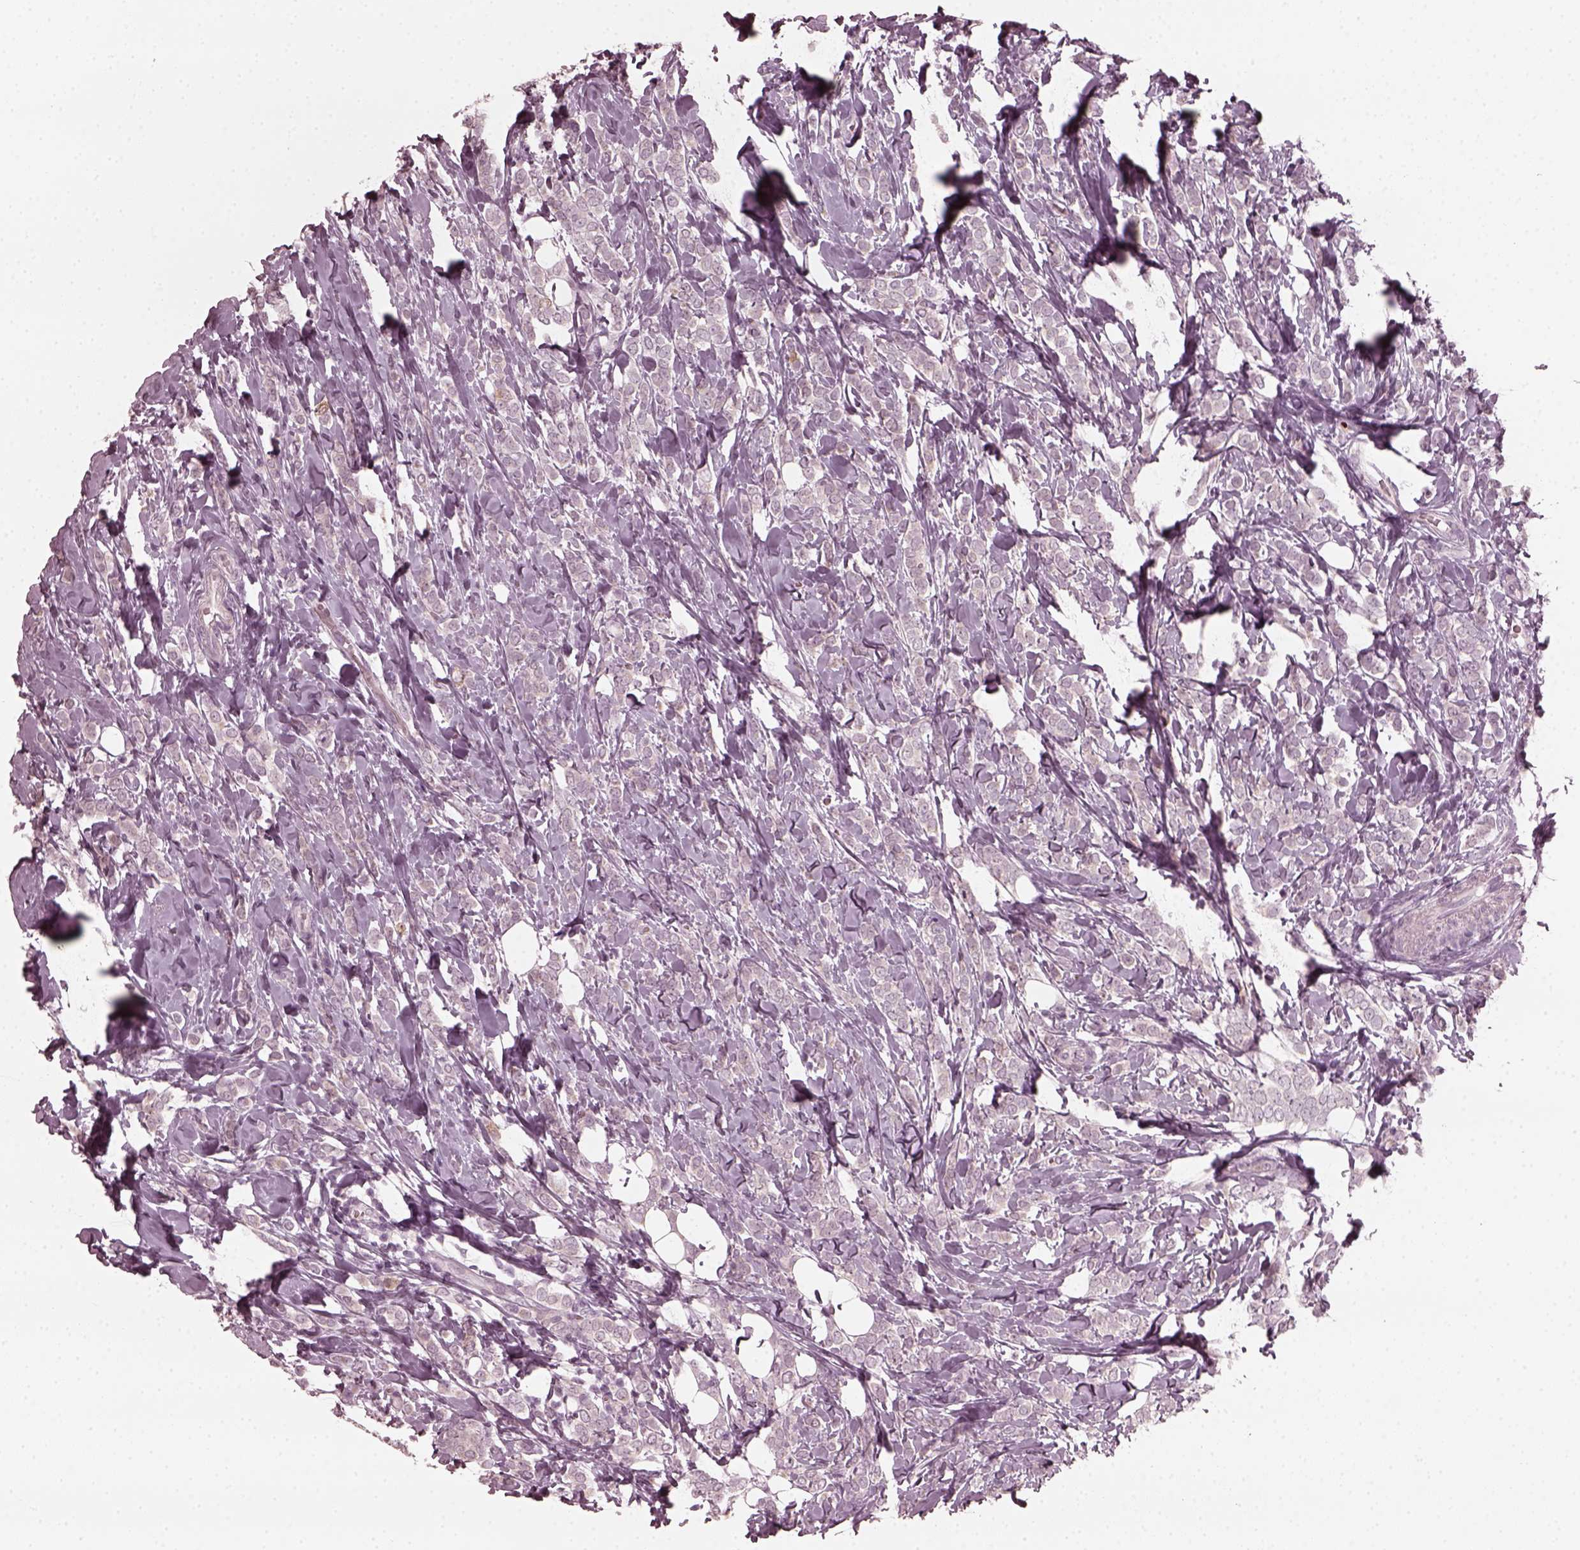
{"staining": {"intensity": "negative", "quantity": "none", "location": "none"}, "tissue": "breast cancer", "cell_type": "Tumor cells", "image_type": "cancer", "snomed": [{"axis": "morphology", "description": "Lobular carcinoma"}, {"axis": "topography", "description": "Breast"}], "caption": "DAB (3,3'-diaminobenzidine) immunohistochemical staining of breast cancer (lobular carcinoma) exhibits no significant expression in tumor cells.", "gene": "CCDC170", "patient": {"sex": "female", "age": 49}}